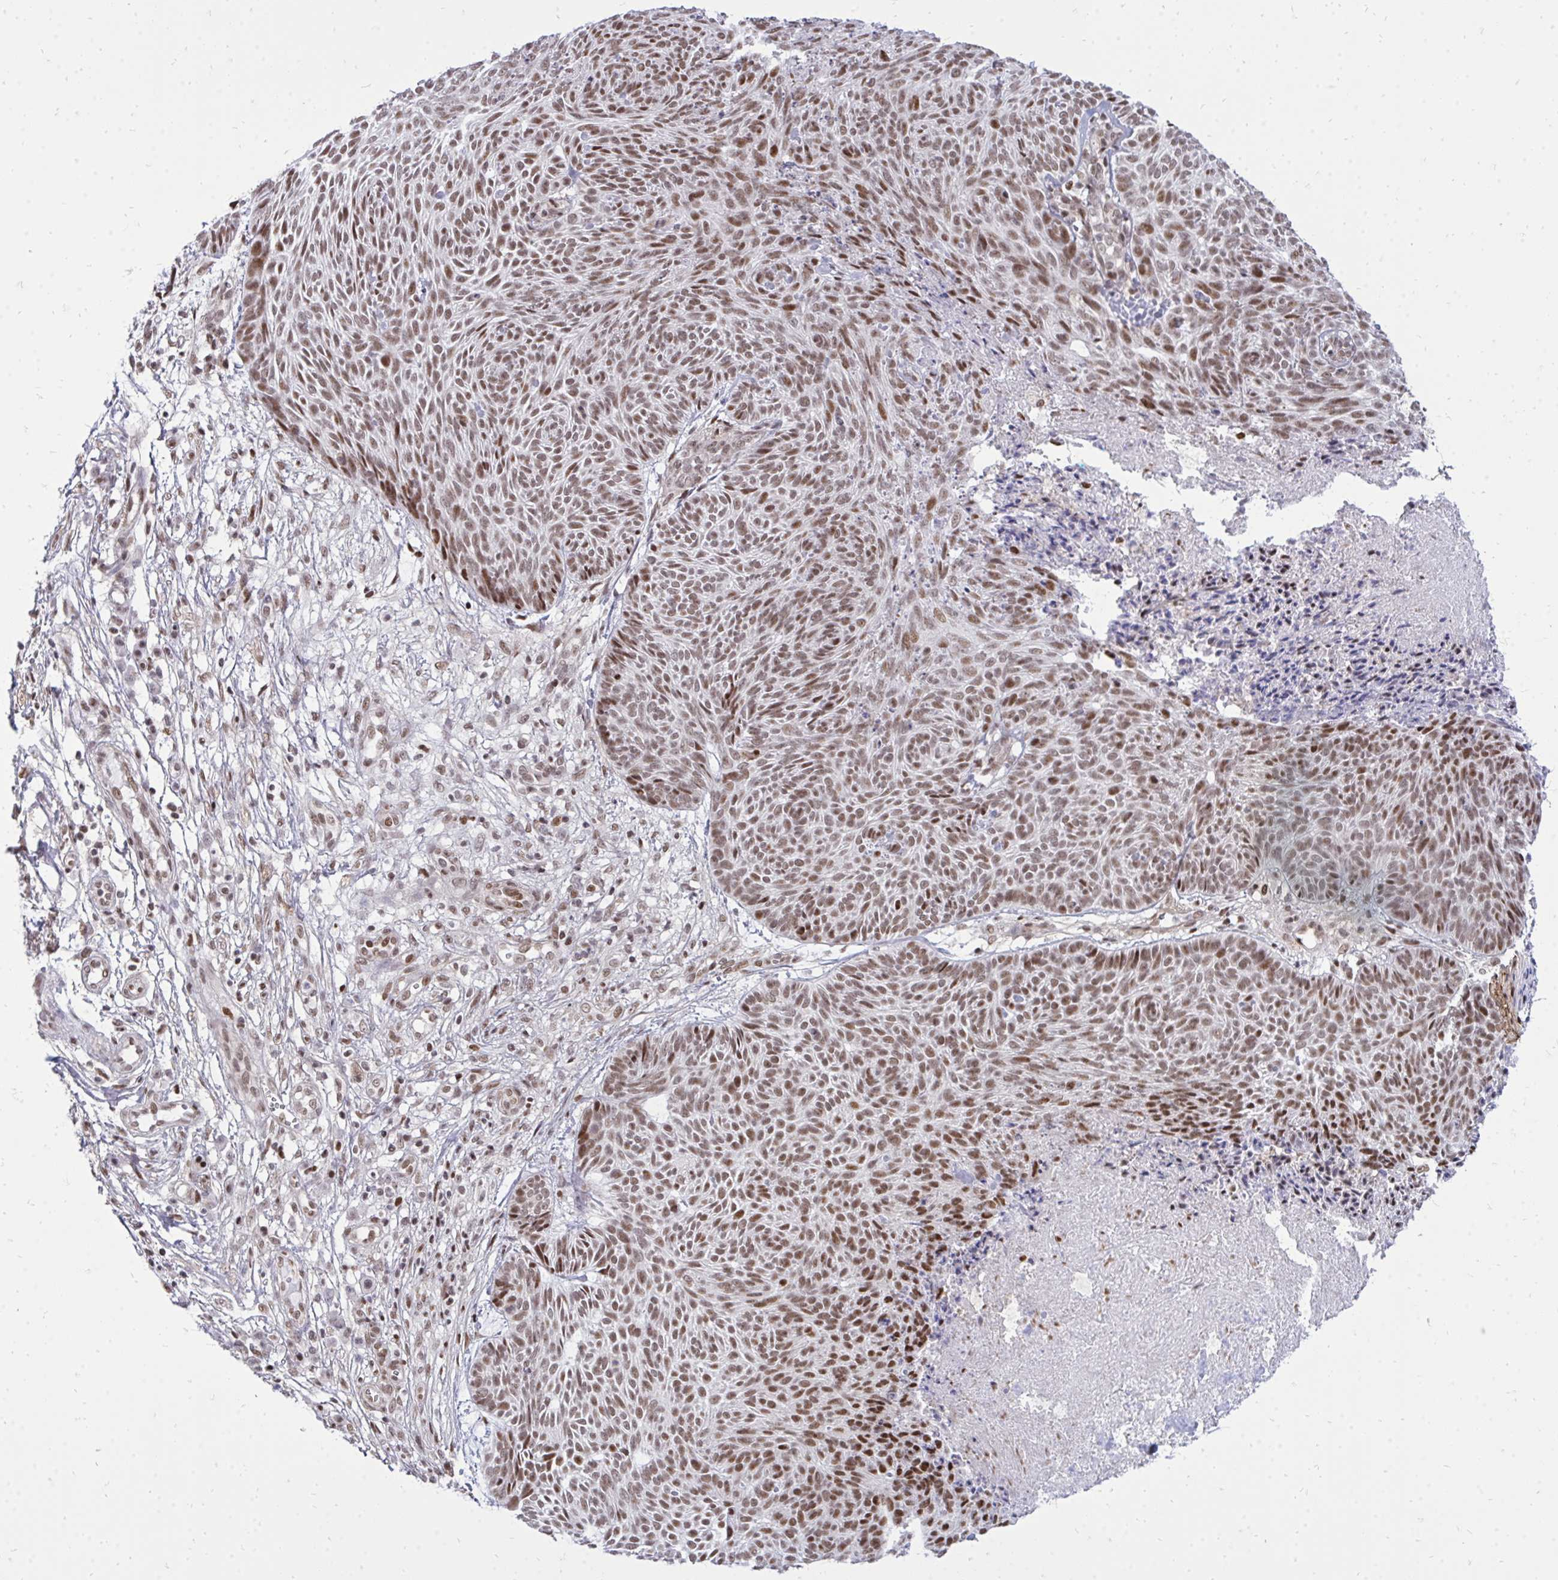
{"staining": {"intensity": "moderate", "quantity": ">75%", "location": "nuclear"}, "tissue": "skin cancer", "cell_type": "Tumor cells", "image_type": "cancer", "snomed": [{"axis": "morphology", "description": "Basal cell carcinoma"}, {"axis": "topography", "description": "Skin"}, {"axis": "topography", "description": "Skin of trunk"}], "caption": "The immunohistochemical stain shows moderate nuclear positivity in tumor cells of skin cancer (basal cell carcinoma) tissue.", "gene": "TBL1Y", "patient": {"sex": "male", "age": 74}}